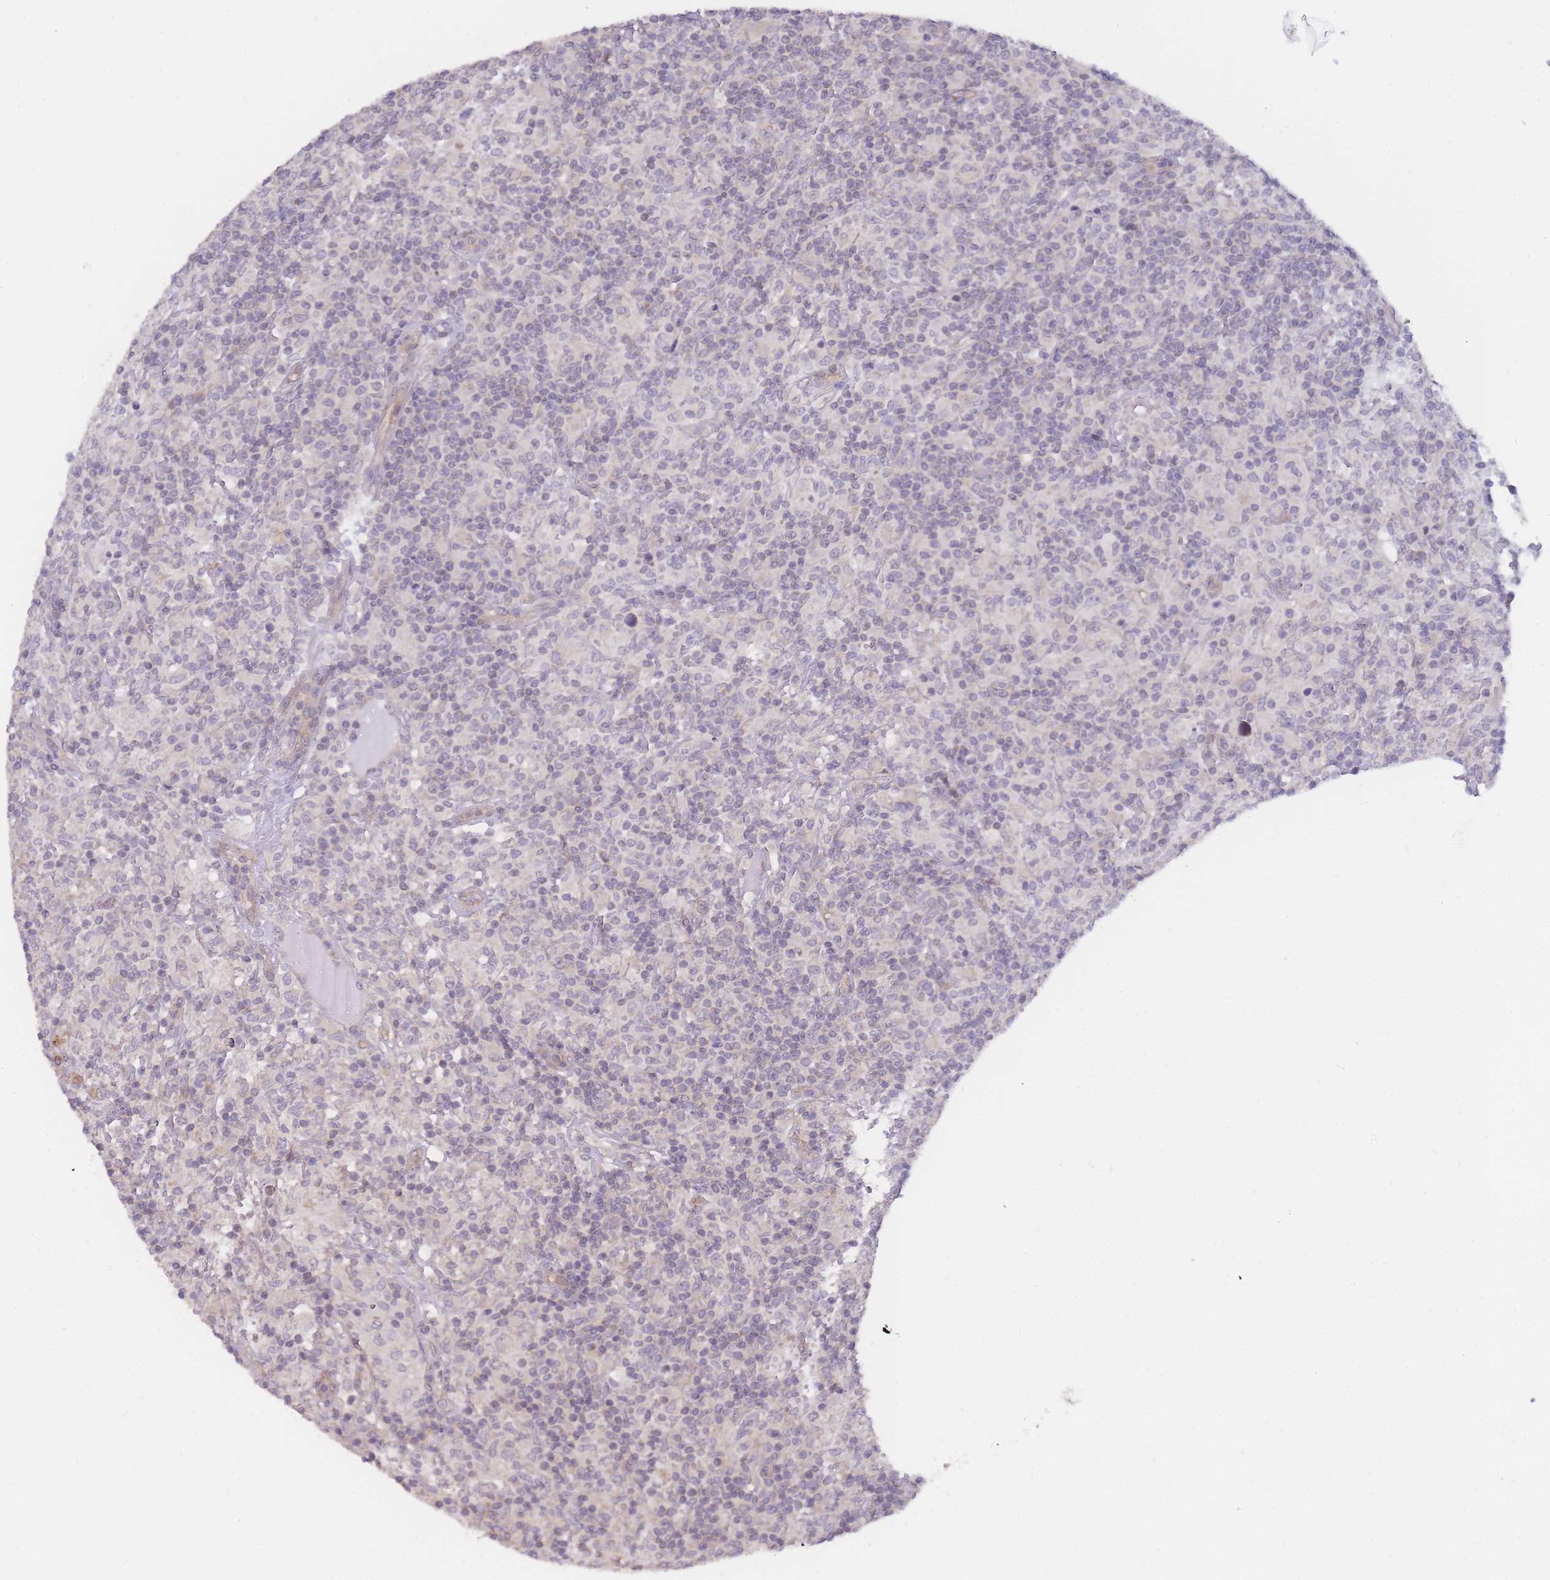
{"staining": {"intensity": "negative", "quantity": "none", "location": "none"}, "tissue": "lymphoma", "cell_type": "Tumor cells", "image_type": "cancer", "snomed": [{"axis": "morphology", "description": "Hodgkin's disease, NOS"}, {"axis": "topography", "description": "Lymph node"}], "caption": "Image shows no protein expression in tumor cells of lymphoma tissue. Nuclei are stained in blue.", "gene": "C19orf25", "patient": {"sex": "male", "age": 70}}